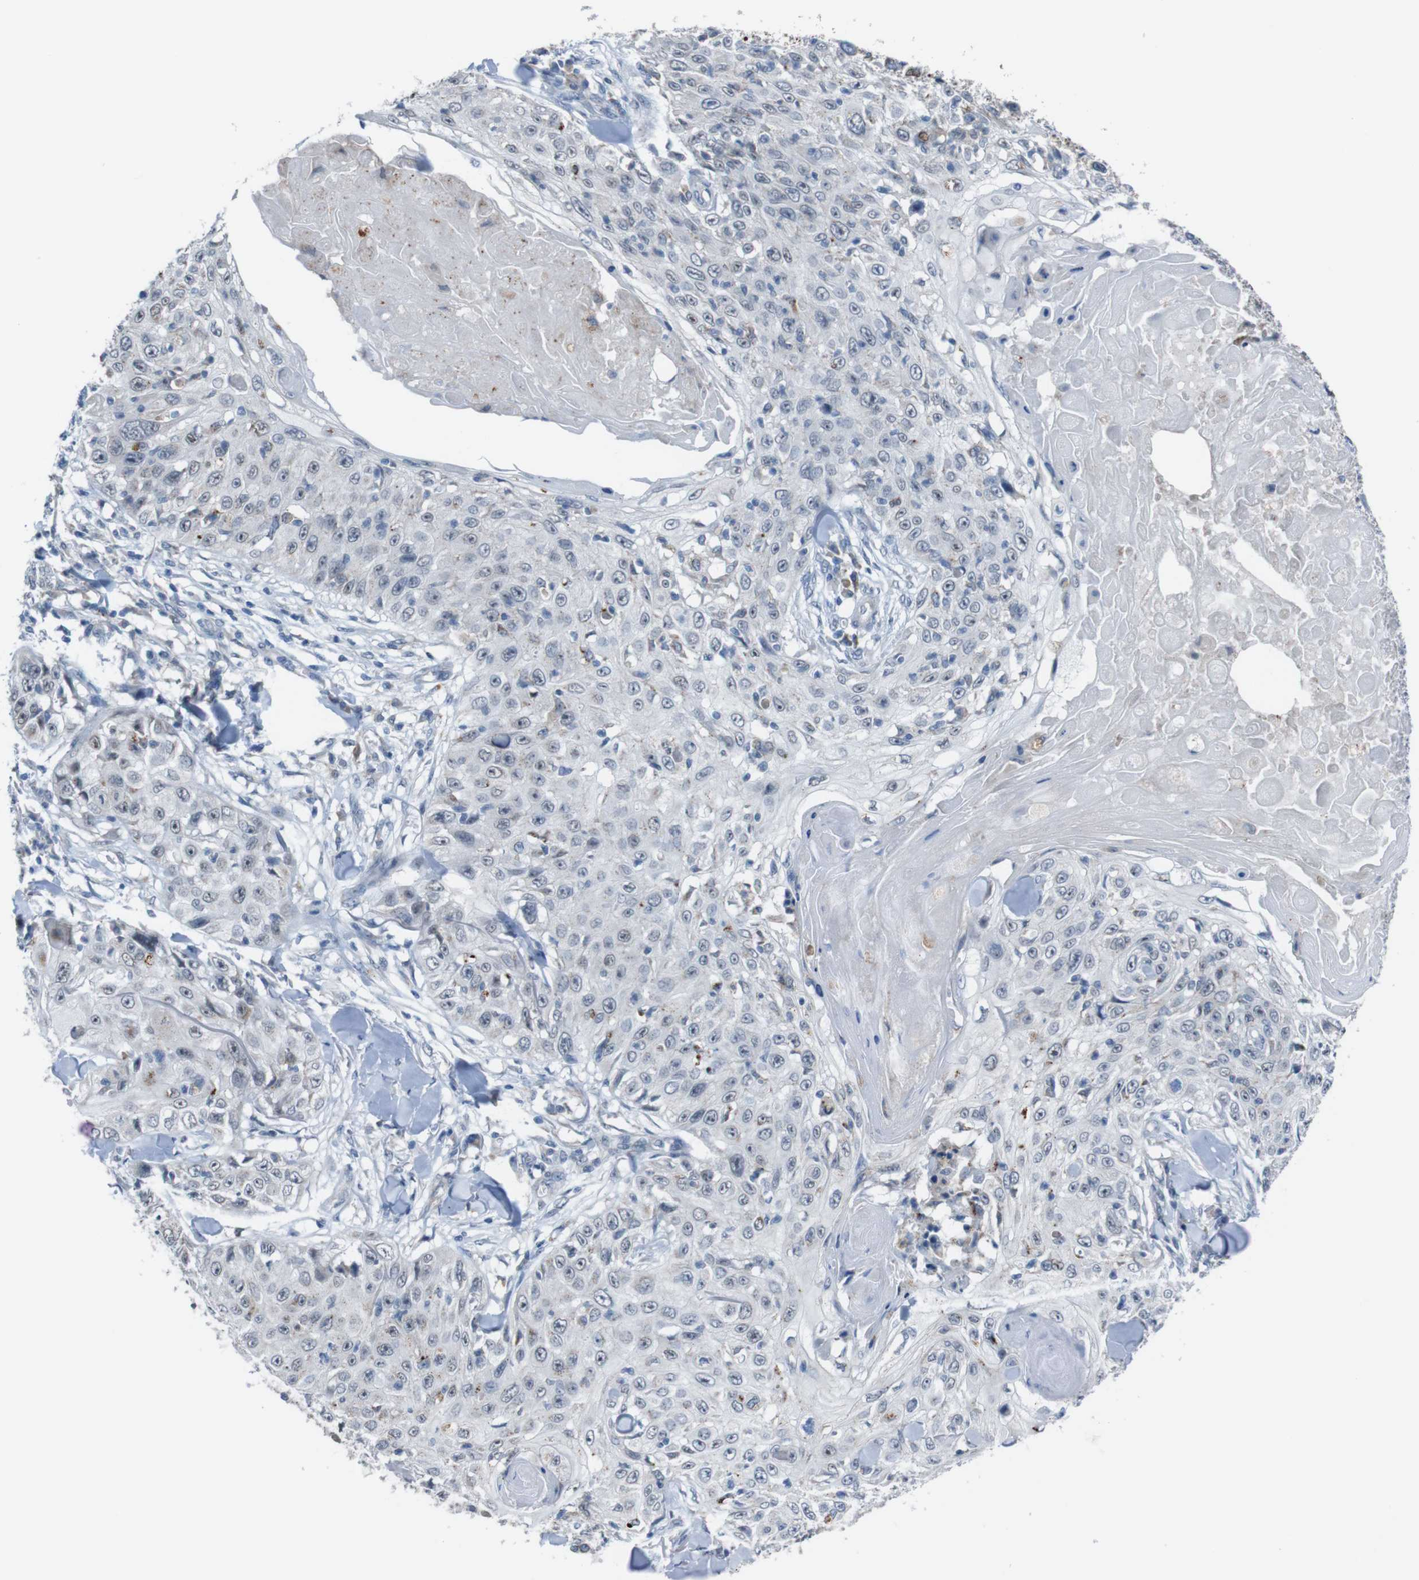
{"staining": {"intensity": "negative", "quantity": "none", "location": "none"}, "tissue": "skin cancer", "cell_type": "Tumor cells", "image_type": "cancer", "snomed": [{"axis": "morphology", "description": "Squamous cell carcinoma, NOS"}, {"axis": "topography", "description": "Skin"}], "caption": "Tumor cells are negative for brown protein staining in skin cancer.", "gene": "CDH22", "patient": {"sex": "male", "age": 86}}